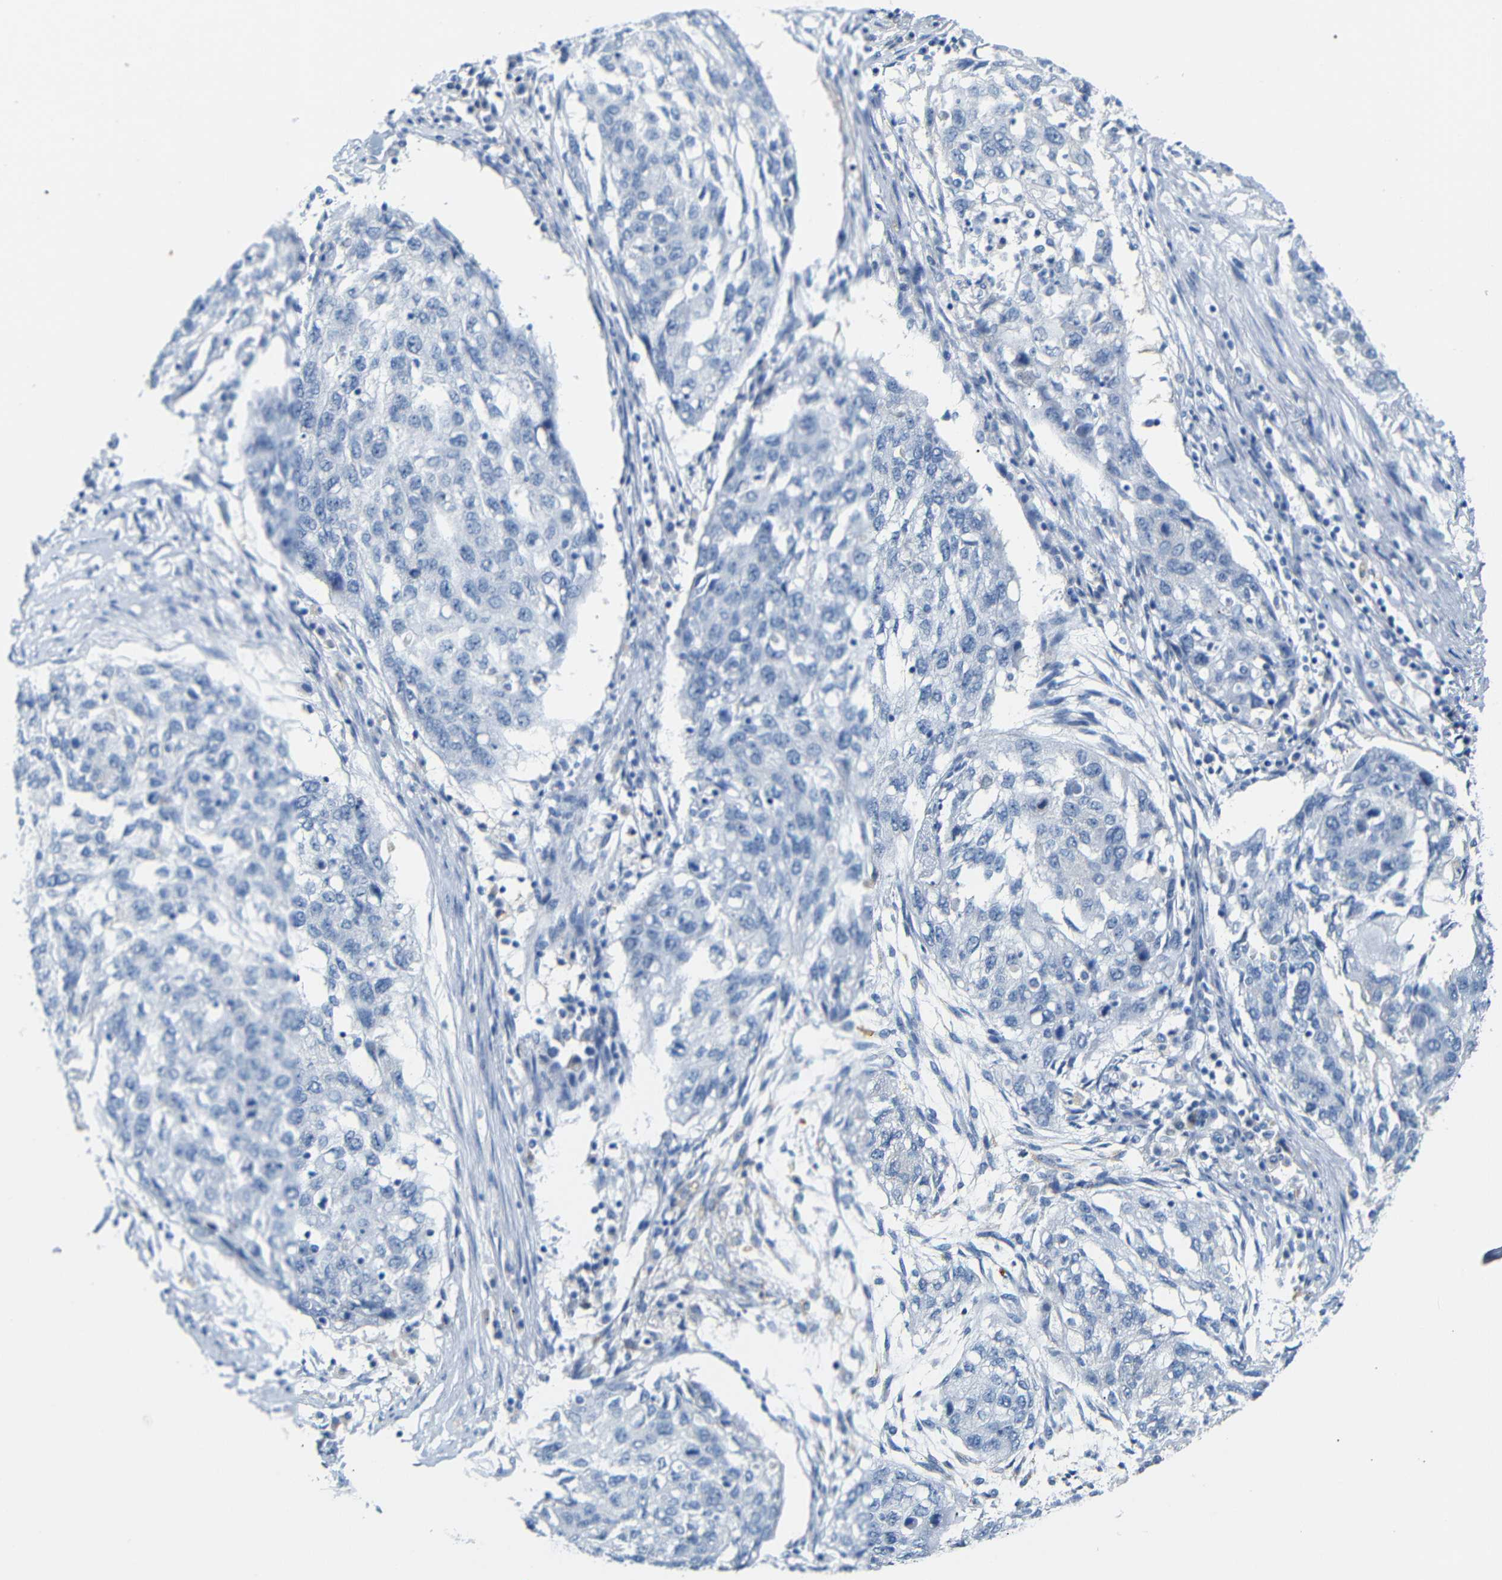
{"staining": {"intensity": "negative", "quantity": "none", "location": "none"}, "tissue": "lung cancer", "cell_type": "Tumor cells", "image_type": "cancer", "snomed": [{"axis": "morphology", "description": "Squamous cell carcinoma, NOS"}, {"axis": "topography", "description": "Lung"}], "caption": "This is an immunohistochemistry histopathology image of squamous cell carcinoma (lung). There is no expression in tumor cells.", "gene": "FCRL1", "patient": {"sex": "female", "age": 63}}